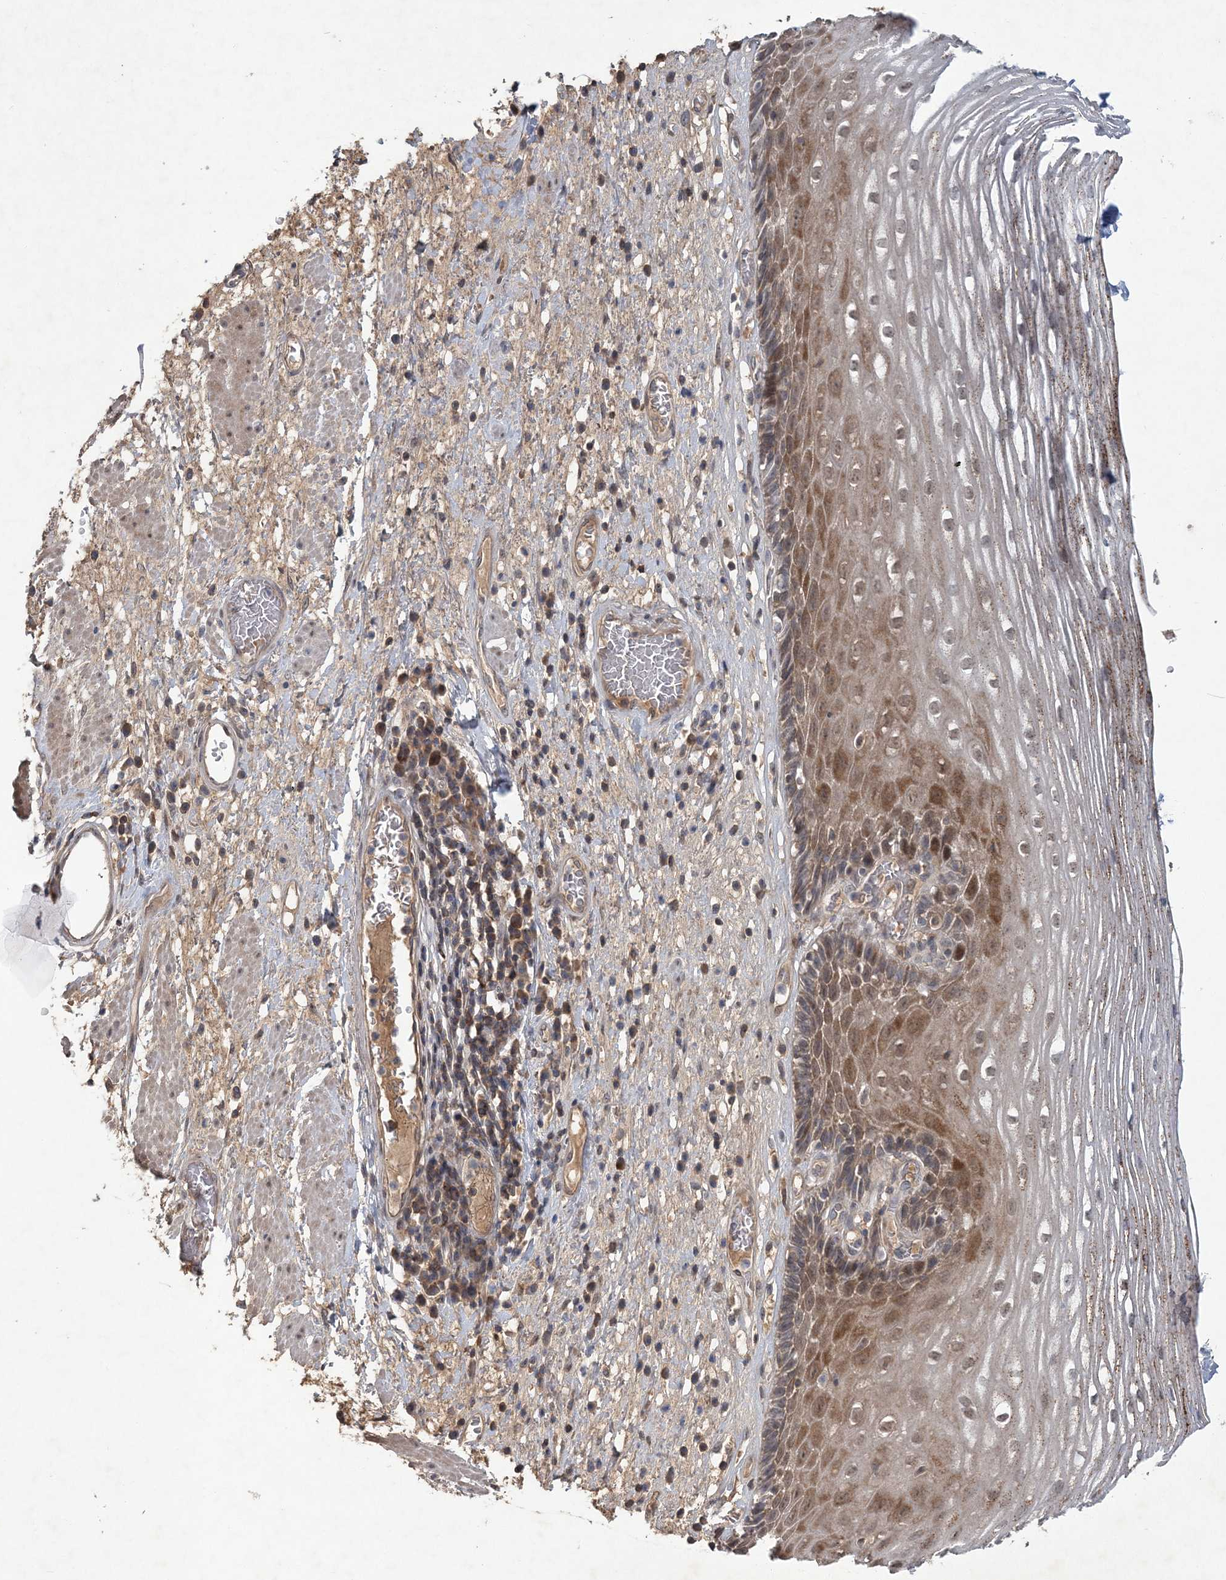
{"staining": {"intensity": "moderate", "quantity": ">75%", "location": "cytoplasmic/membranous,nuclear"}, "tissue": "esophagus", "cell_type": "Squamous epithelial cells", "image_type": "normal", "snomed": [{"axis": "morphology", "description": "Normal tissue, NOS"}, {"axis": "morphology", "description": "Adenocarcinoma, NOS"}, {"axis": "topography", "description": "Esophagus"}], "caption": "Approximately >75% of squamous epithelial cells in normal esophagus demonstrate moderate cytoplasmic/membranous,nuclear protein expression as visualized by brown immunohistochemical staining.", "gene": "RNF25", "patient": {"sex": "male", "age": 62}}